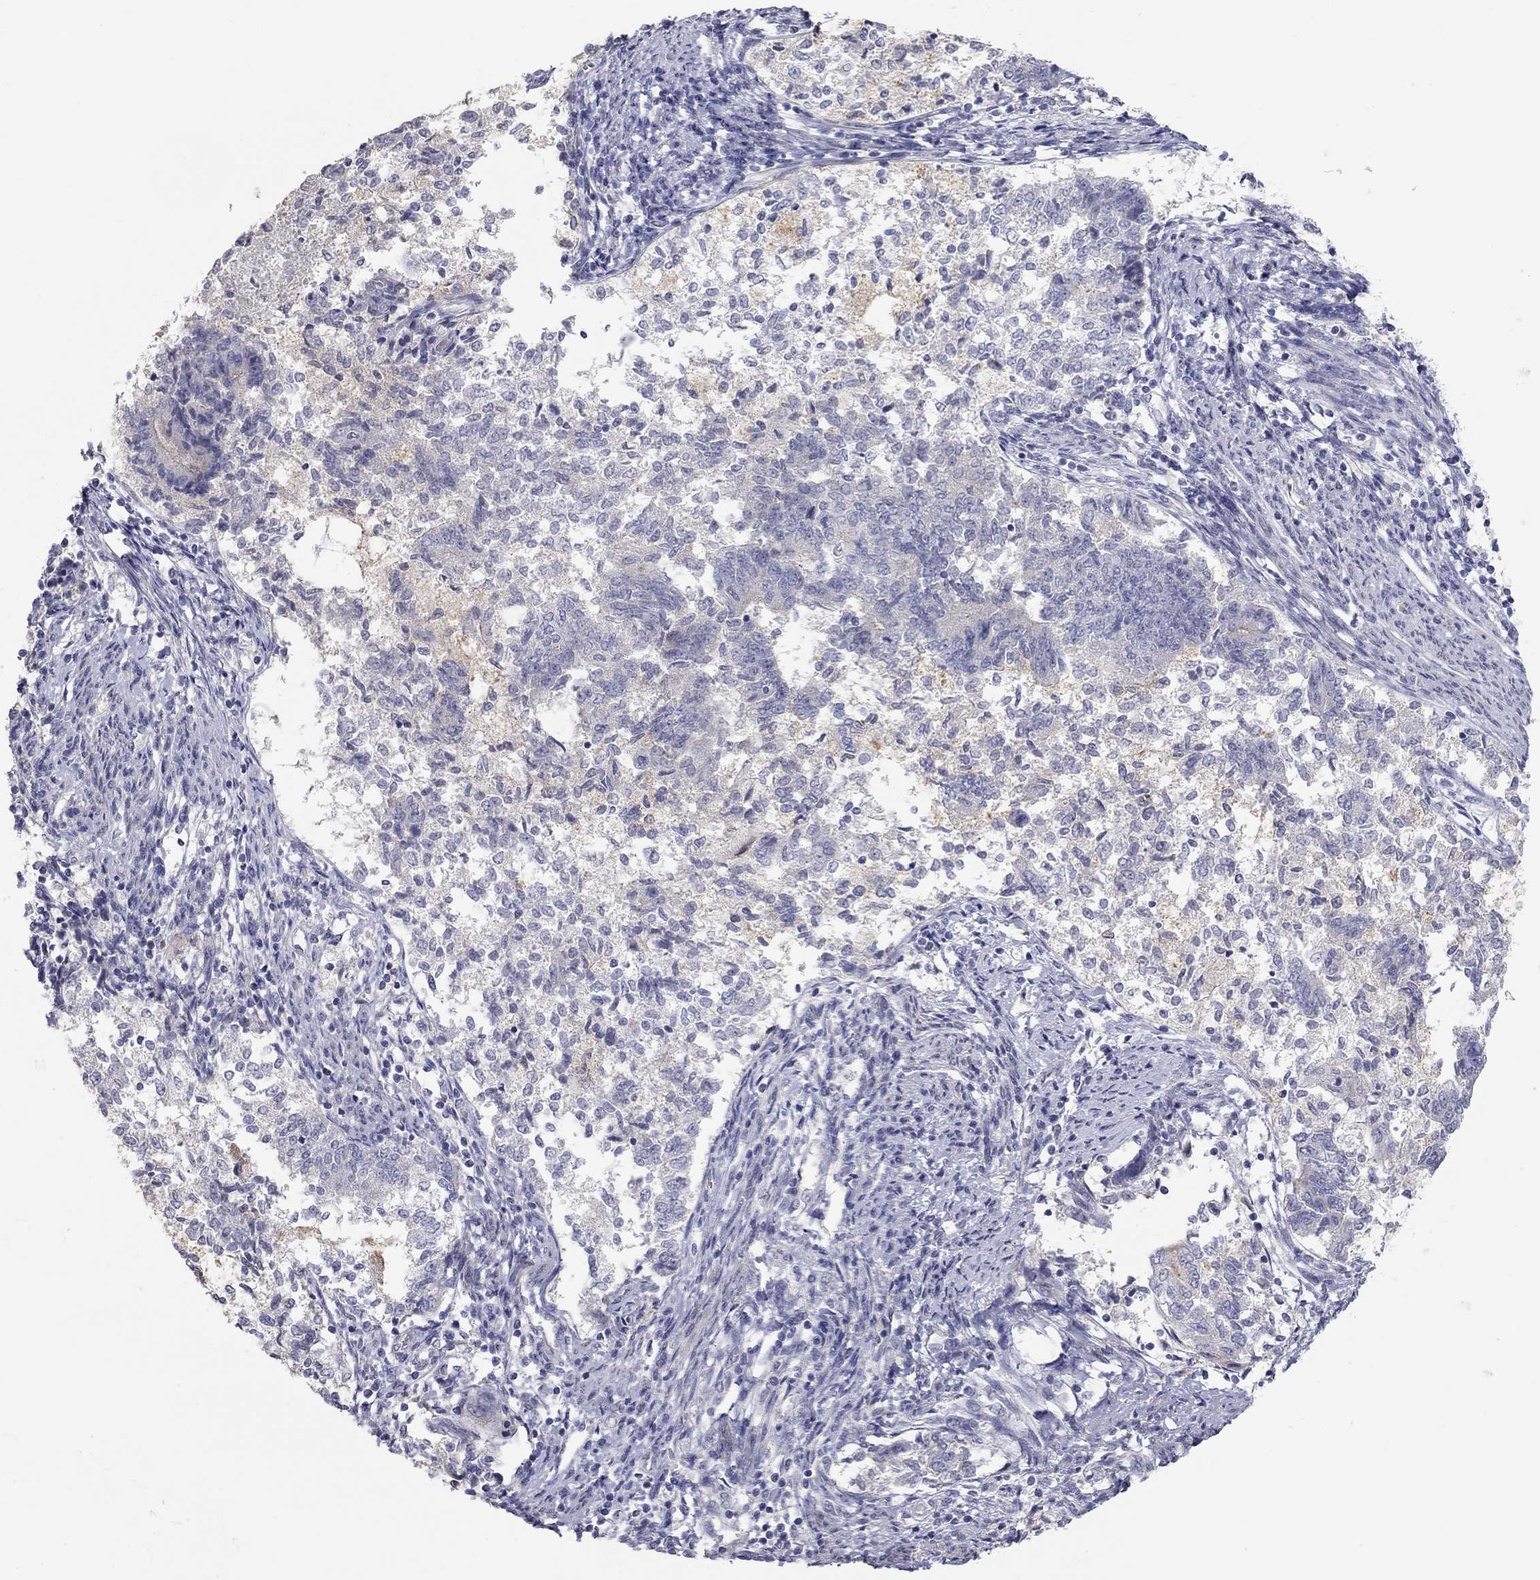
{"staining": {"intensity": "negative", "quantity": "none", "location": "none"}, "tissue": "endometrial cancer", "cell_type": "Tumor cells", "image_type": "cancer", "snomed": [{"axis": "morphology", "description": "Adenocarcinoma, NOS"}, {"axis": "topography", "description": "Endometrium"}], "caption": "Immunohistochemistry (IHC) of human adenocarcinoma (endometrial) demonstrates no positivity in tumor cells.", "gene": "PAPSS2", "patient": {"sex": "female", "age": 65}}